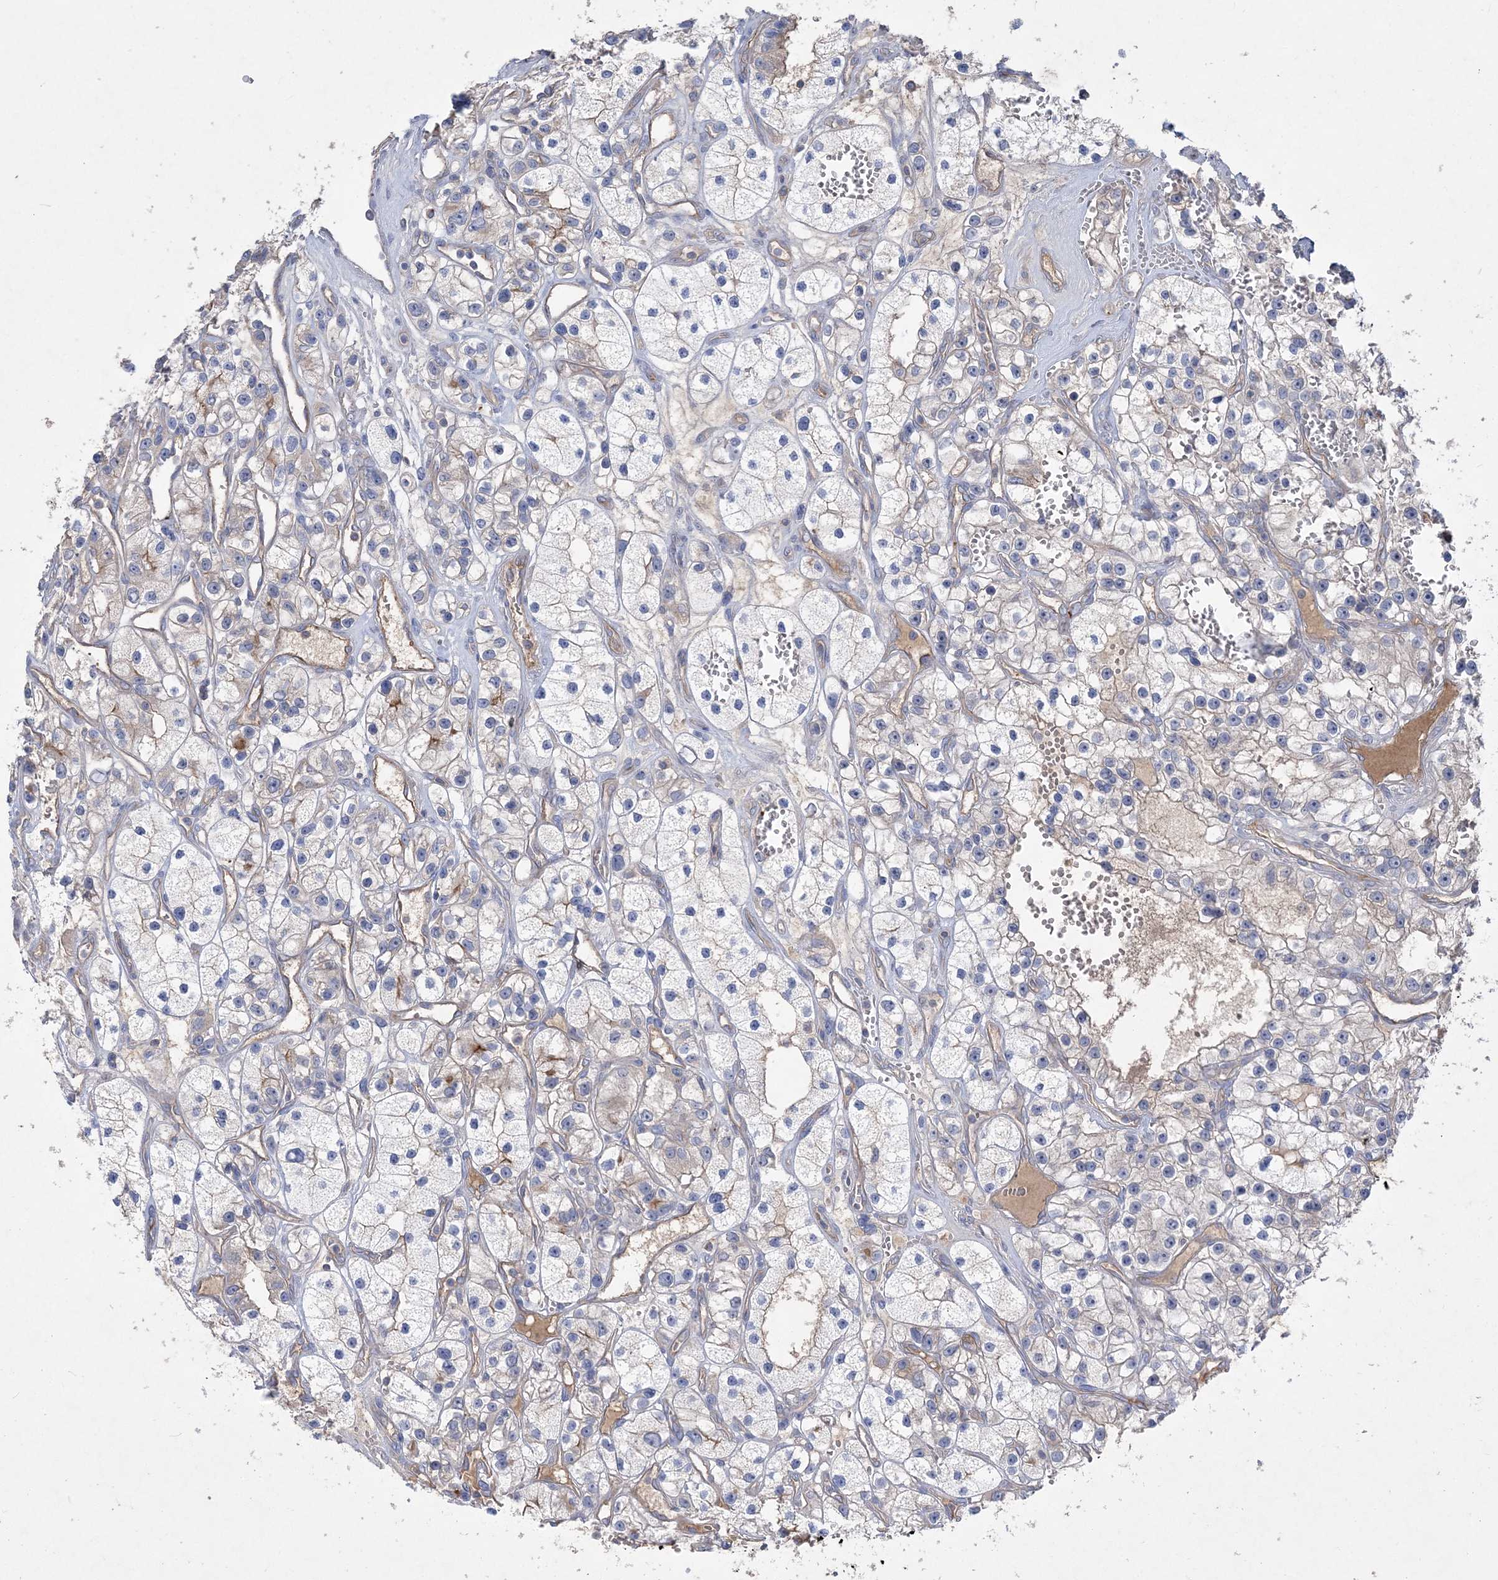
{"staining": {"intensity": "weak", "quantity": "<25%", "location": "cytoplasmic/membranous"}, "tissue": "renal cancer", "cell_type": "Tumor cells", "image_type": "cancer", "snomed": [{"axis": "morphology", "description": "Adenocarcinoma, NOS"}, {"axis": "topography", "description": "Kidney"}], "caption": "This image is of renal adenocarcinoma stained with IHC to label a protein in brown with the nuclei are counter-stained blue. There is no positivity in tumor cells. (DAB (3,3'-diaminobenzidine) IHC visualized using brightfield microscopy, high magnification).", "gene": "ADCK2", "patient": {"sex": "female", "age": 57}}